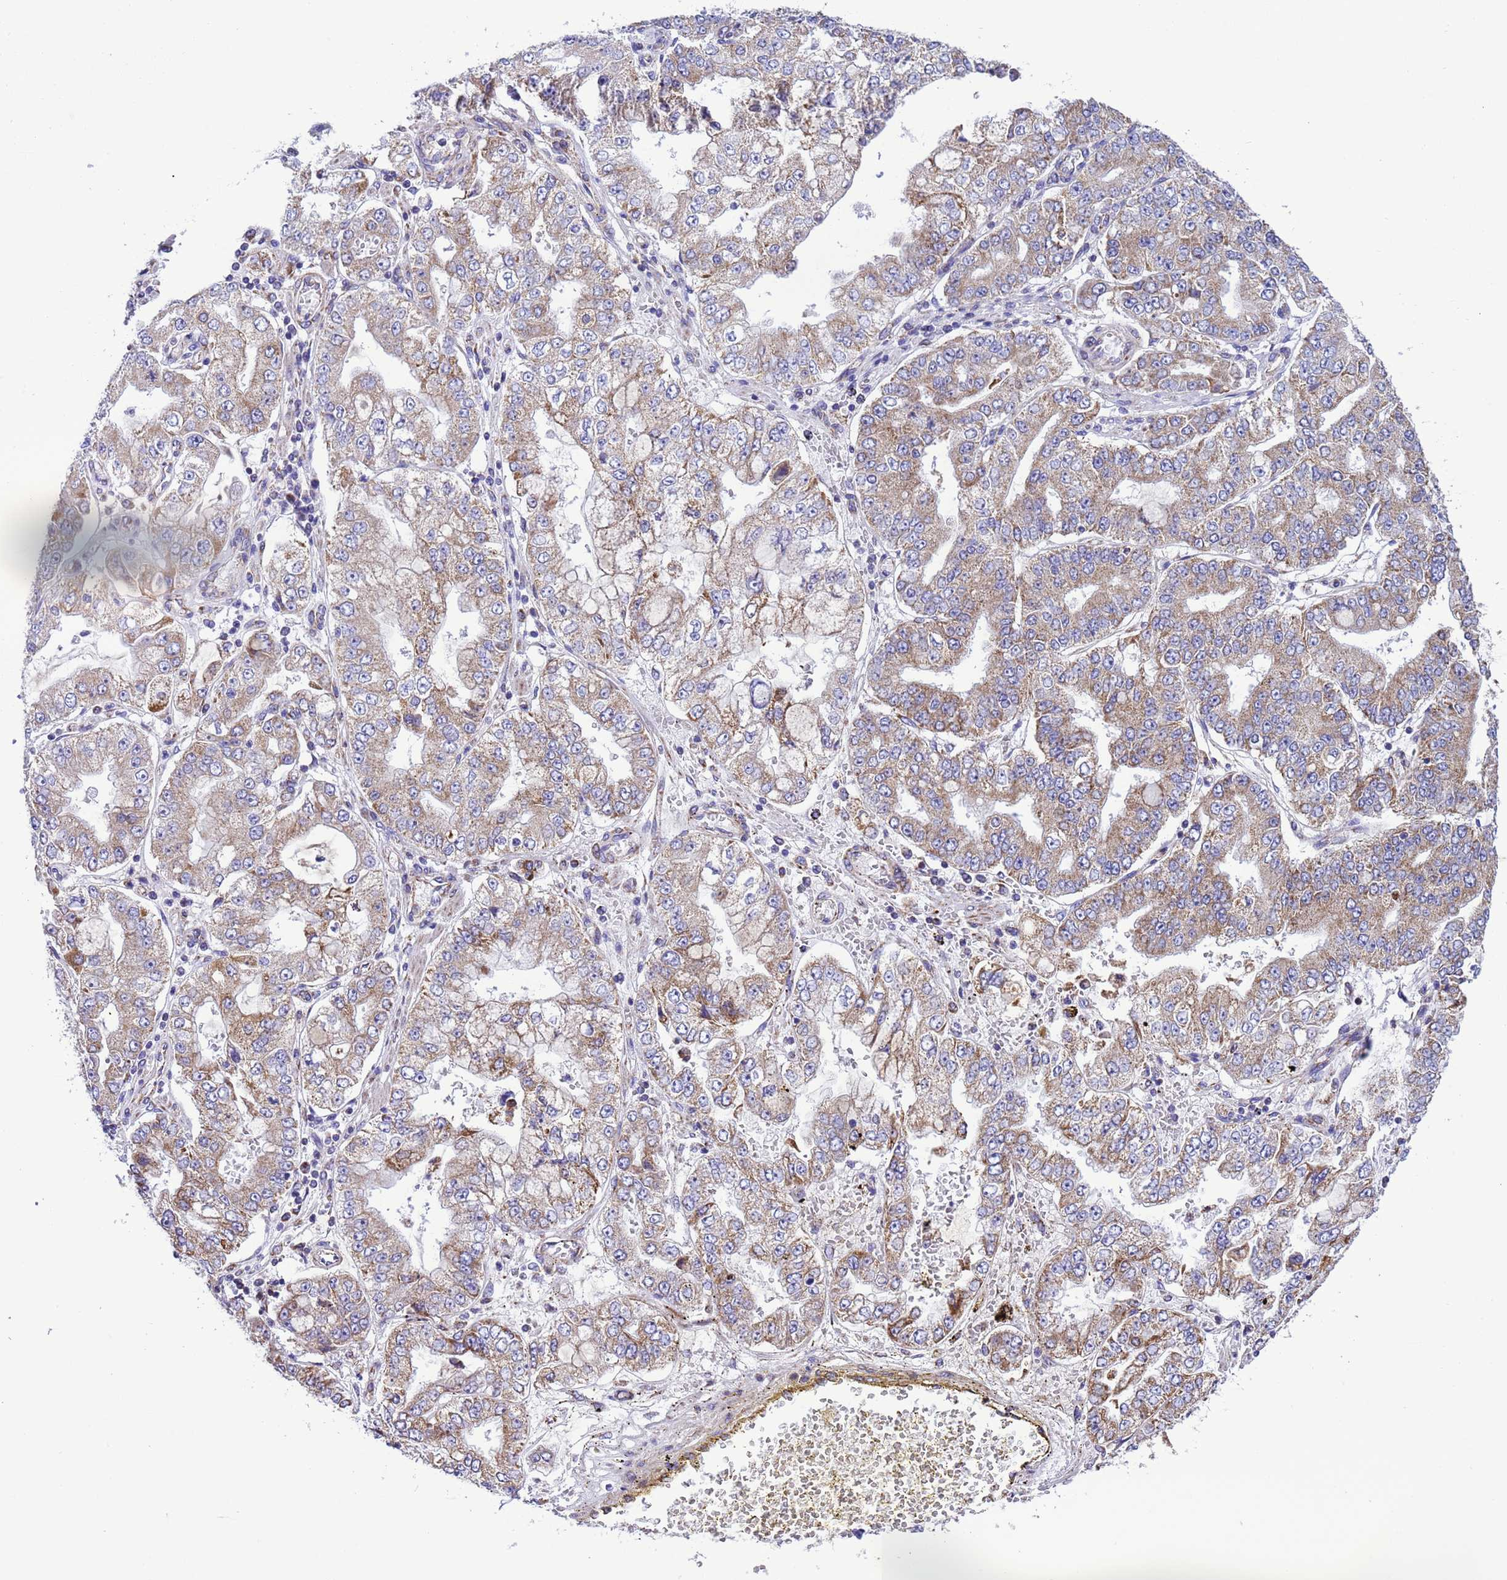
{"staining": {"intensity": "moderate", "quantity": ">75%", "location": "cytoplasmic/membranous"}, "tissue": "stomach cancer", "cell_type": "Tumor cells", "image_type": "cancer", "snomed": [{"axis": "morphology", "description": "Adenocarcinoma, NOS"}, {"axis": "topography", "description": "Stomach"}], "caption": "Immunohistochemistry (DAB (3,3'-diaminobenzidine)) staining of human stomach adenocarcinoma demonstrates moderate cytoplasmic/membranous protein positivity in about >75% of tumor cells.", "gene": "CCDC191", "patient": {"sex": "male", "age": 76}}